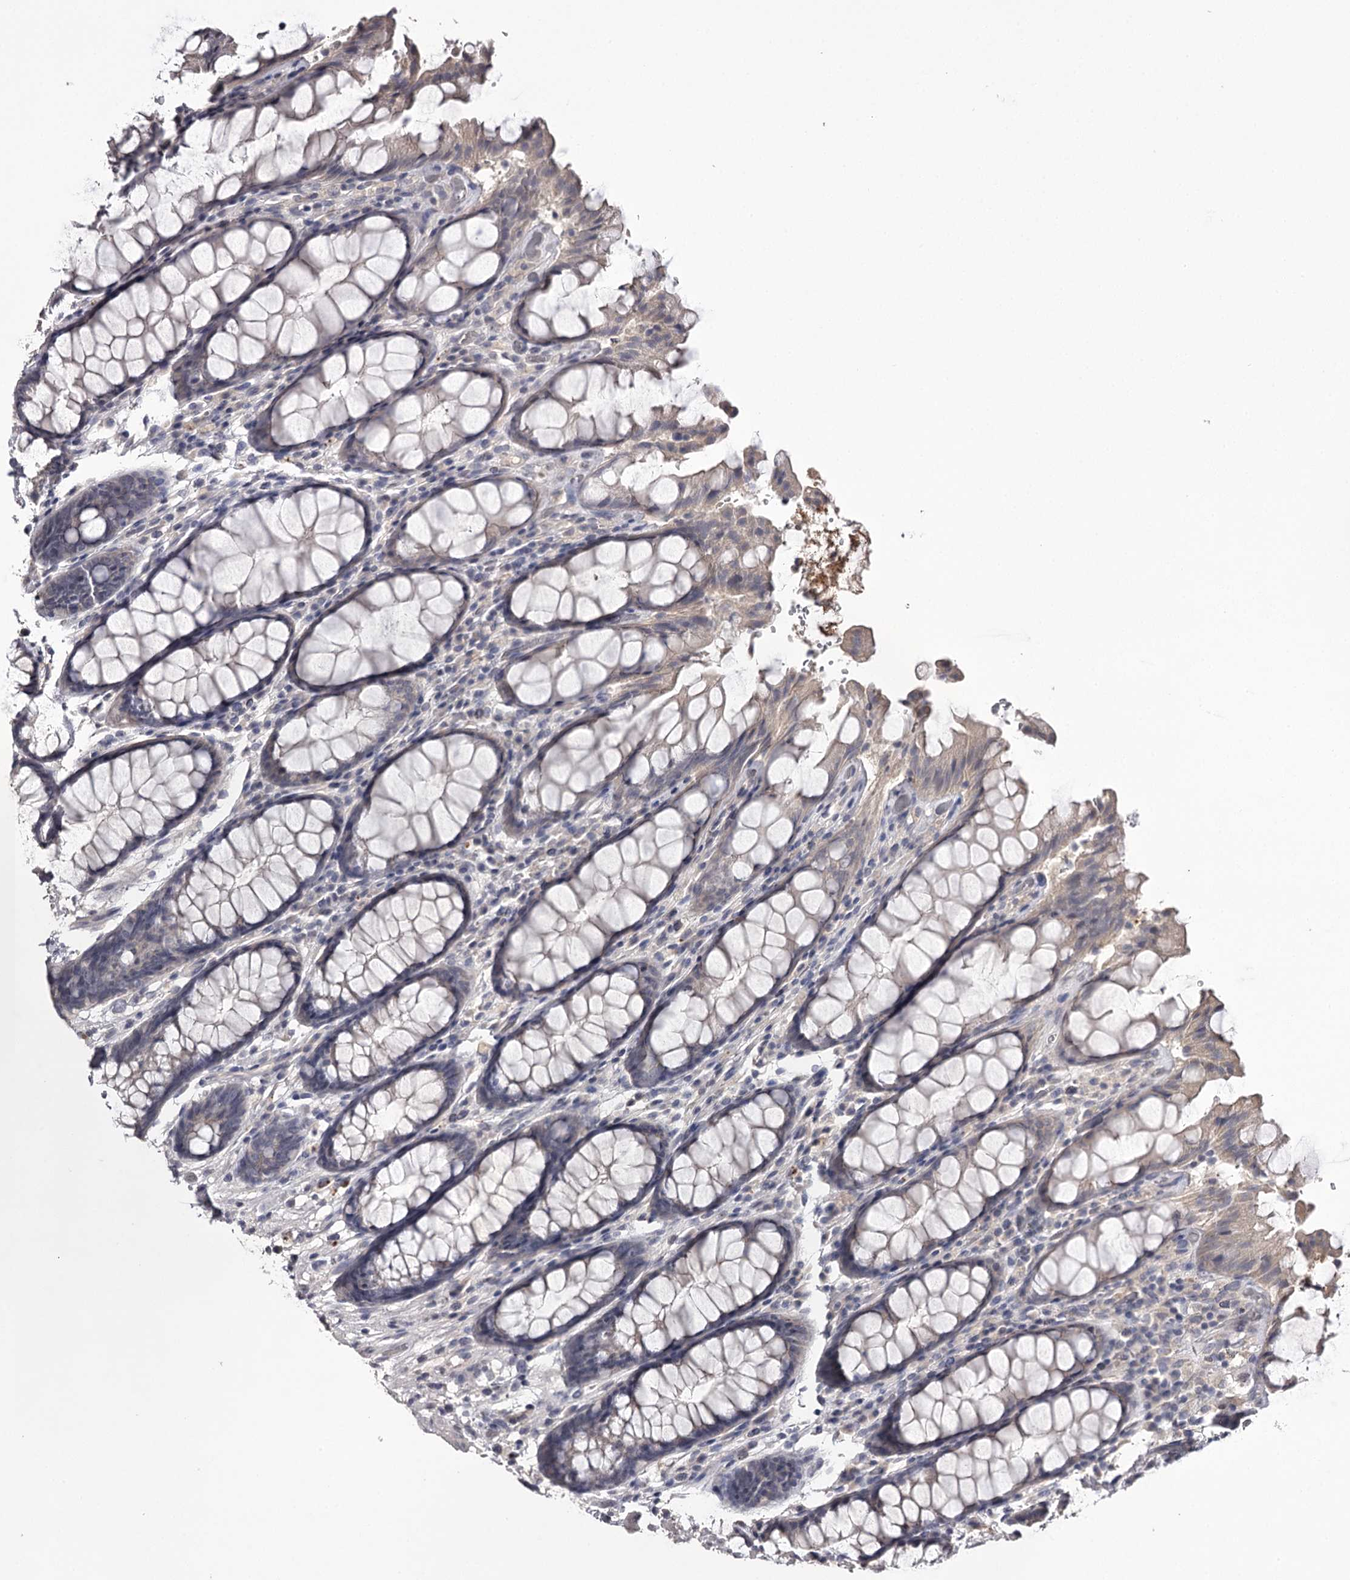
{"staining": {"intensity": "weak", "quantity": "<25%", "location": "cytoplasmic/membranous"}, "tissue": "rectum", "cell_type": "Glandular cells", "image_type": "normal", "snomed": [{"axis": "morphology", "description": "Normal tissue, NOS"}, {"axis": "topography", "description": "Rectum"}], "caption": "Immunohistochemistry (IHC) image of unremarkable rectum: human rectum stained with DAB (3,3'-diaminobenzidine) displays no significant protein staining in glandular cells. The staining is performed using DAB (3,3'-diaminobenzidine) brown chromogen with nuclei counter-stained in using hematoxylin.", "gene": "PRM2", "patient": {"sex": "male", "age": 64}}